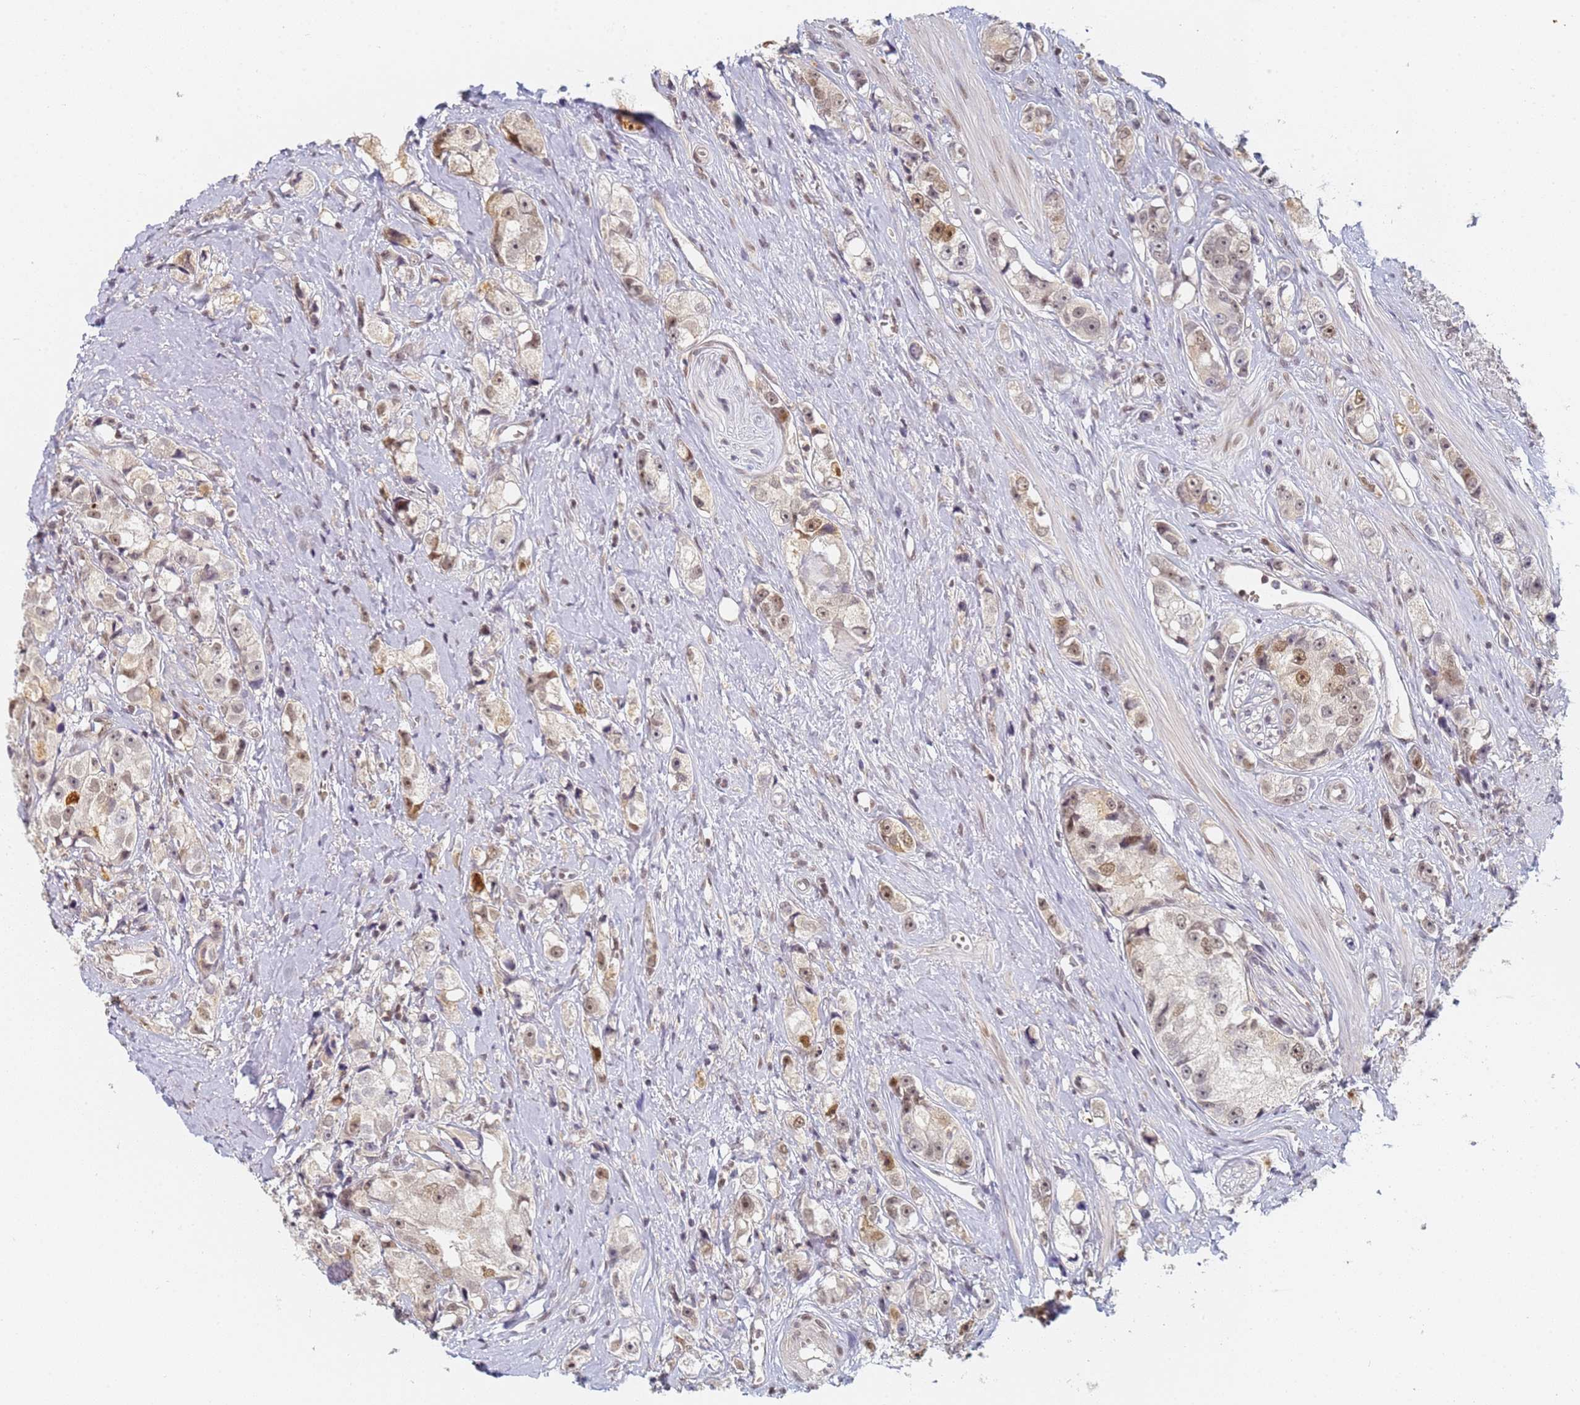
{"staining": {"intensity": "moderate", "quantity": "<25%", "location": "nuclear"}, "tissue": "prostate cancer", "cell_type": "Tumor cells", "image_type": "cancer", "snomed": [{"axis": "morphology", "description": "Adenocarcinoma, High grade"}, {"axis": "topography", "description": "Prostate"}], "caption": "Brown immunohistochemical staining in prostate cancer (adenocarcinoma (high-grade)) displays moderate nuclear staining in about <25% of tumor cells.", "gene": "HMCES", "patient": {"sex": "male", "age": 74}}